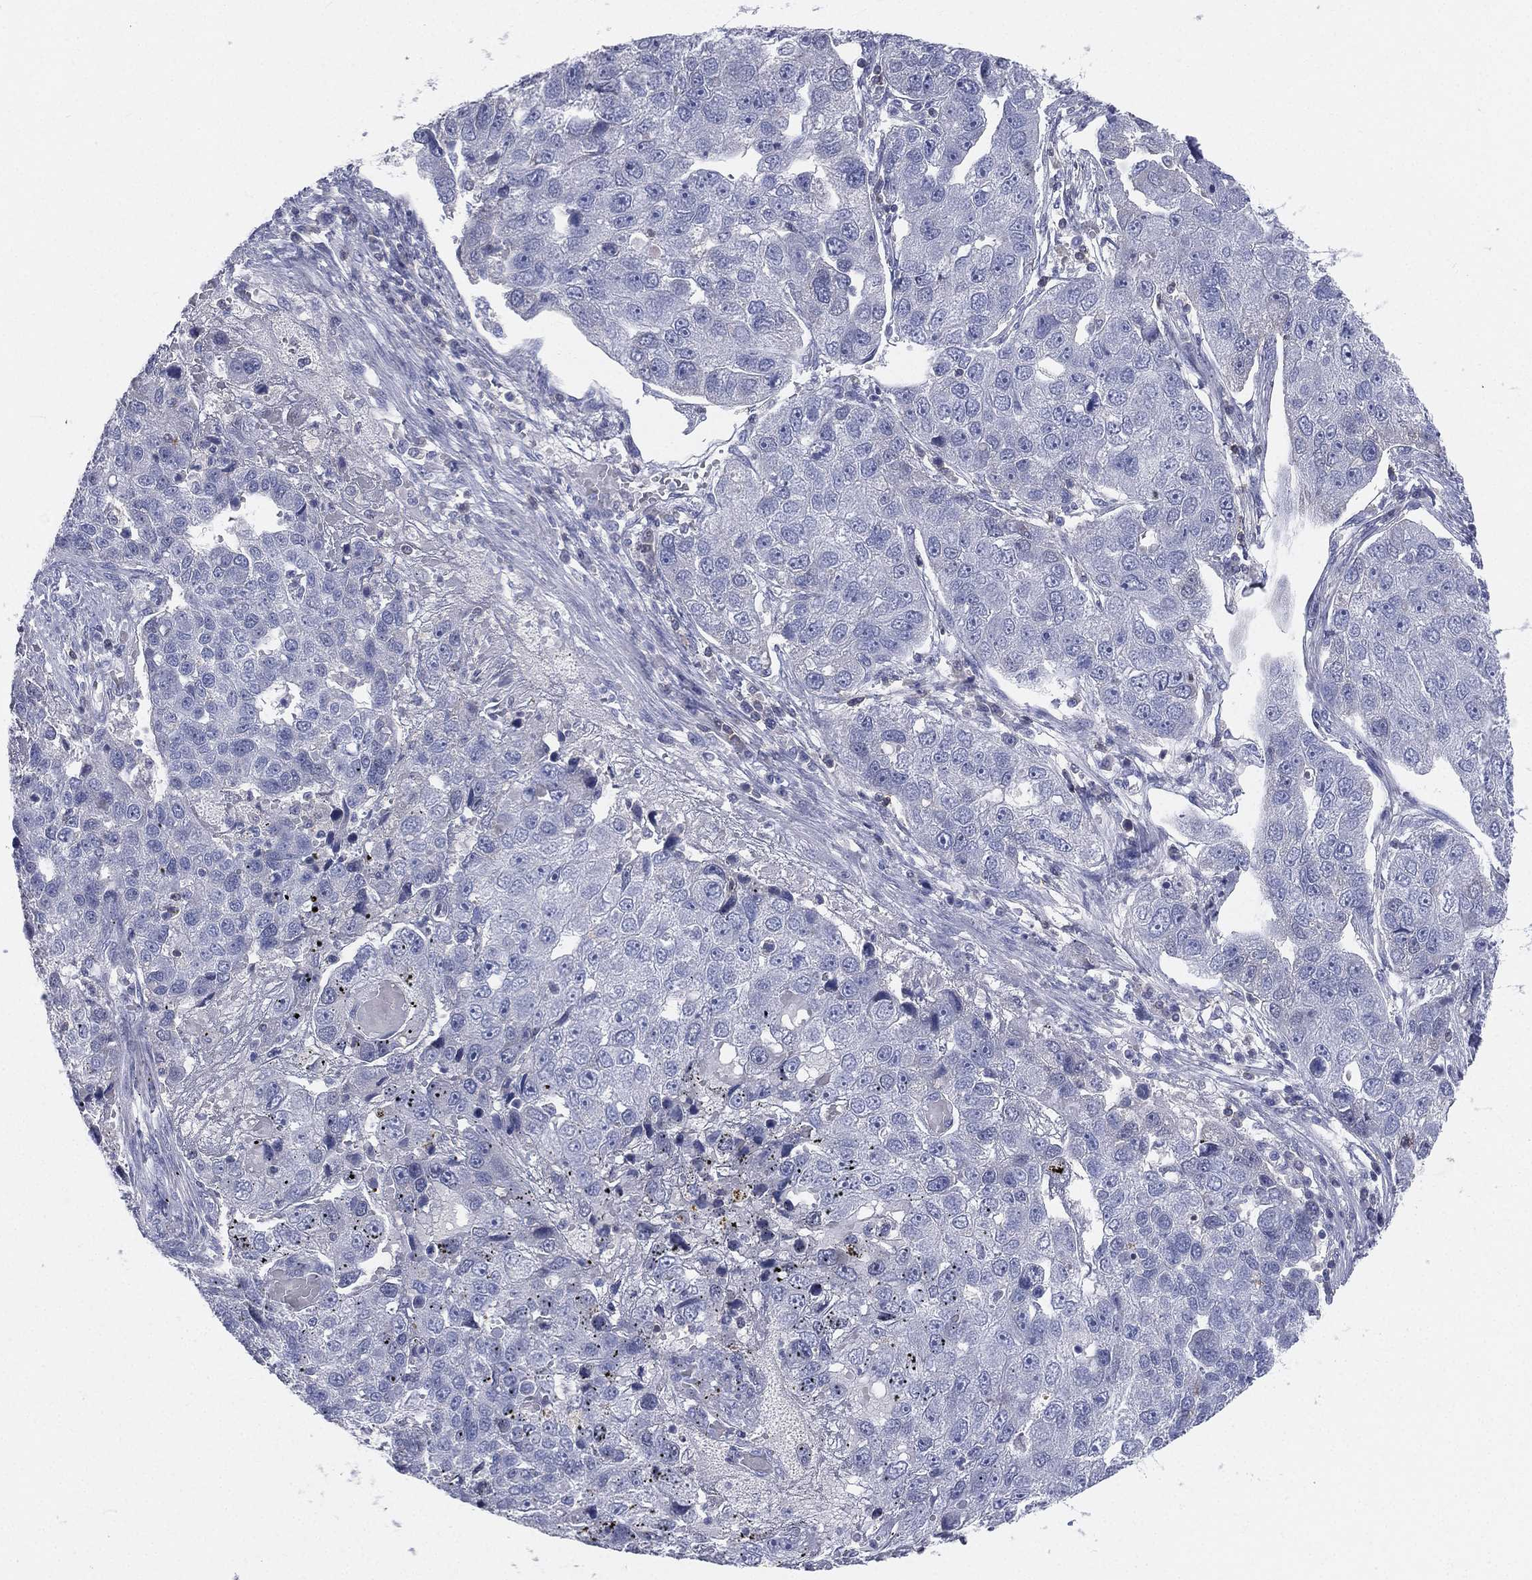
{"staining": {"intensity": "negative", "quantity": "none", "location": "none"}, "tissue": "pancreatic cancer", "cell_type": "Tumor cells", "image_type": "cancer", "snomed": [{"axis": "morphology", "description": "Adenocarcinoma, NOS"}, {"axis": "topography", "description": "Pancreas"}], "caption": "Immunohistochemistry (IHC) micrograph of neoplastic tissue: pancreatic cancer (adenocarcinoma) stained with DAB shows no significant protein positivity in tumor cells.", "gene": "CD3D", "patient": {"sex": "female", "age": 61}}